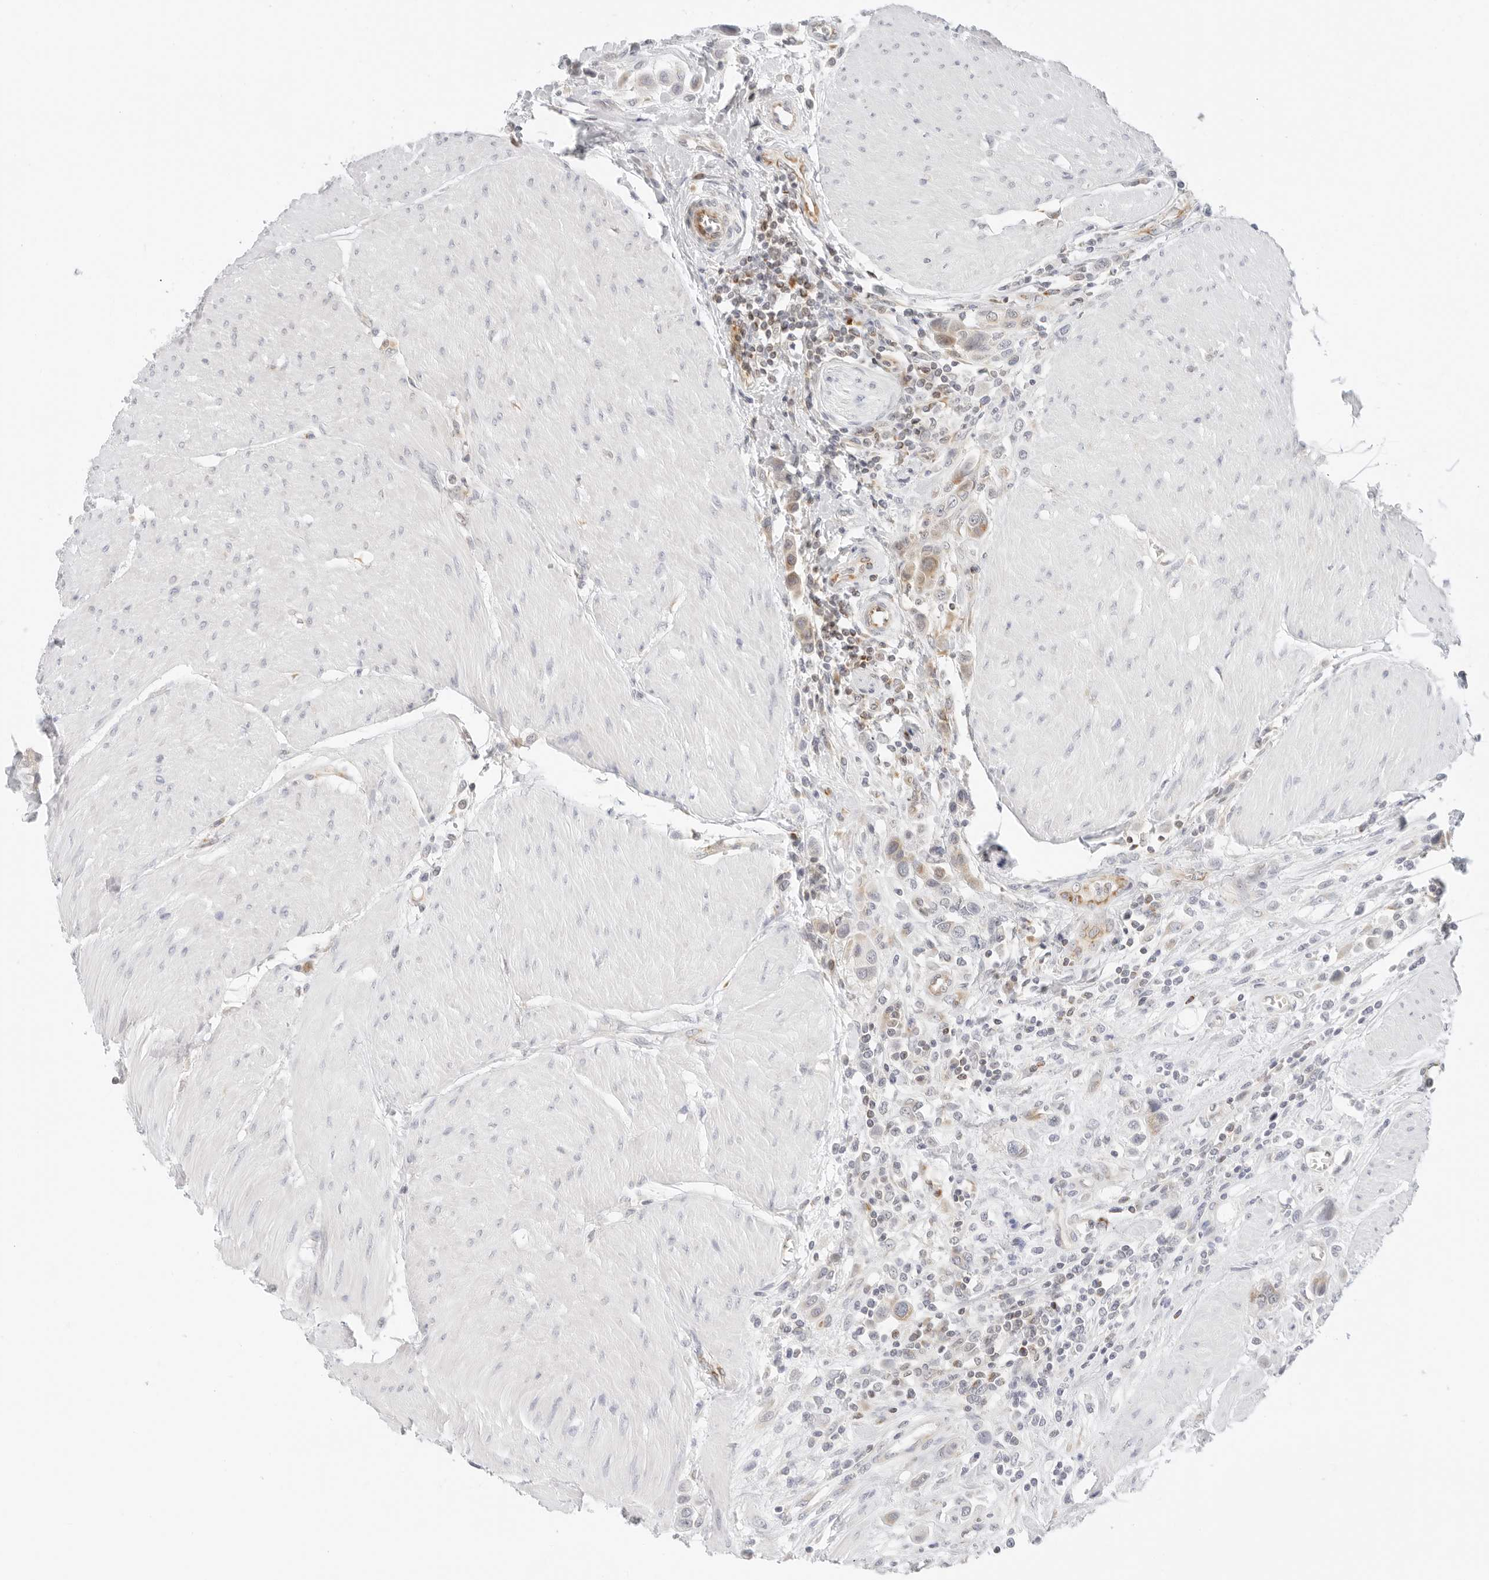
{"staining": {"intensity": "moderate", "quantity": "25%-75%", "location": "cytoplasmic/membranous"}, "tissue": "urothelial cancer", "cell_type": "Tumor cells", "image_type": "cancer", "snomed": [{"axis": "morphology", "description": "Urothelial carcinoma, High grade"}, {"axis": "topography", "description": "Urinary bladder"}], "caption": "Immunohistochemical staining of human urothelial cancer shows moderate cytoplasmic/membranous protein positivity in approximately 25%-75% of tumor cells. Ihc stains the protein of interest in brown and the nuclei are stained blue.", "gene": "RC3H1", "patient": {"sex": "male", "age": 50}}